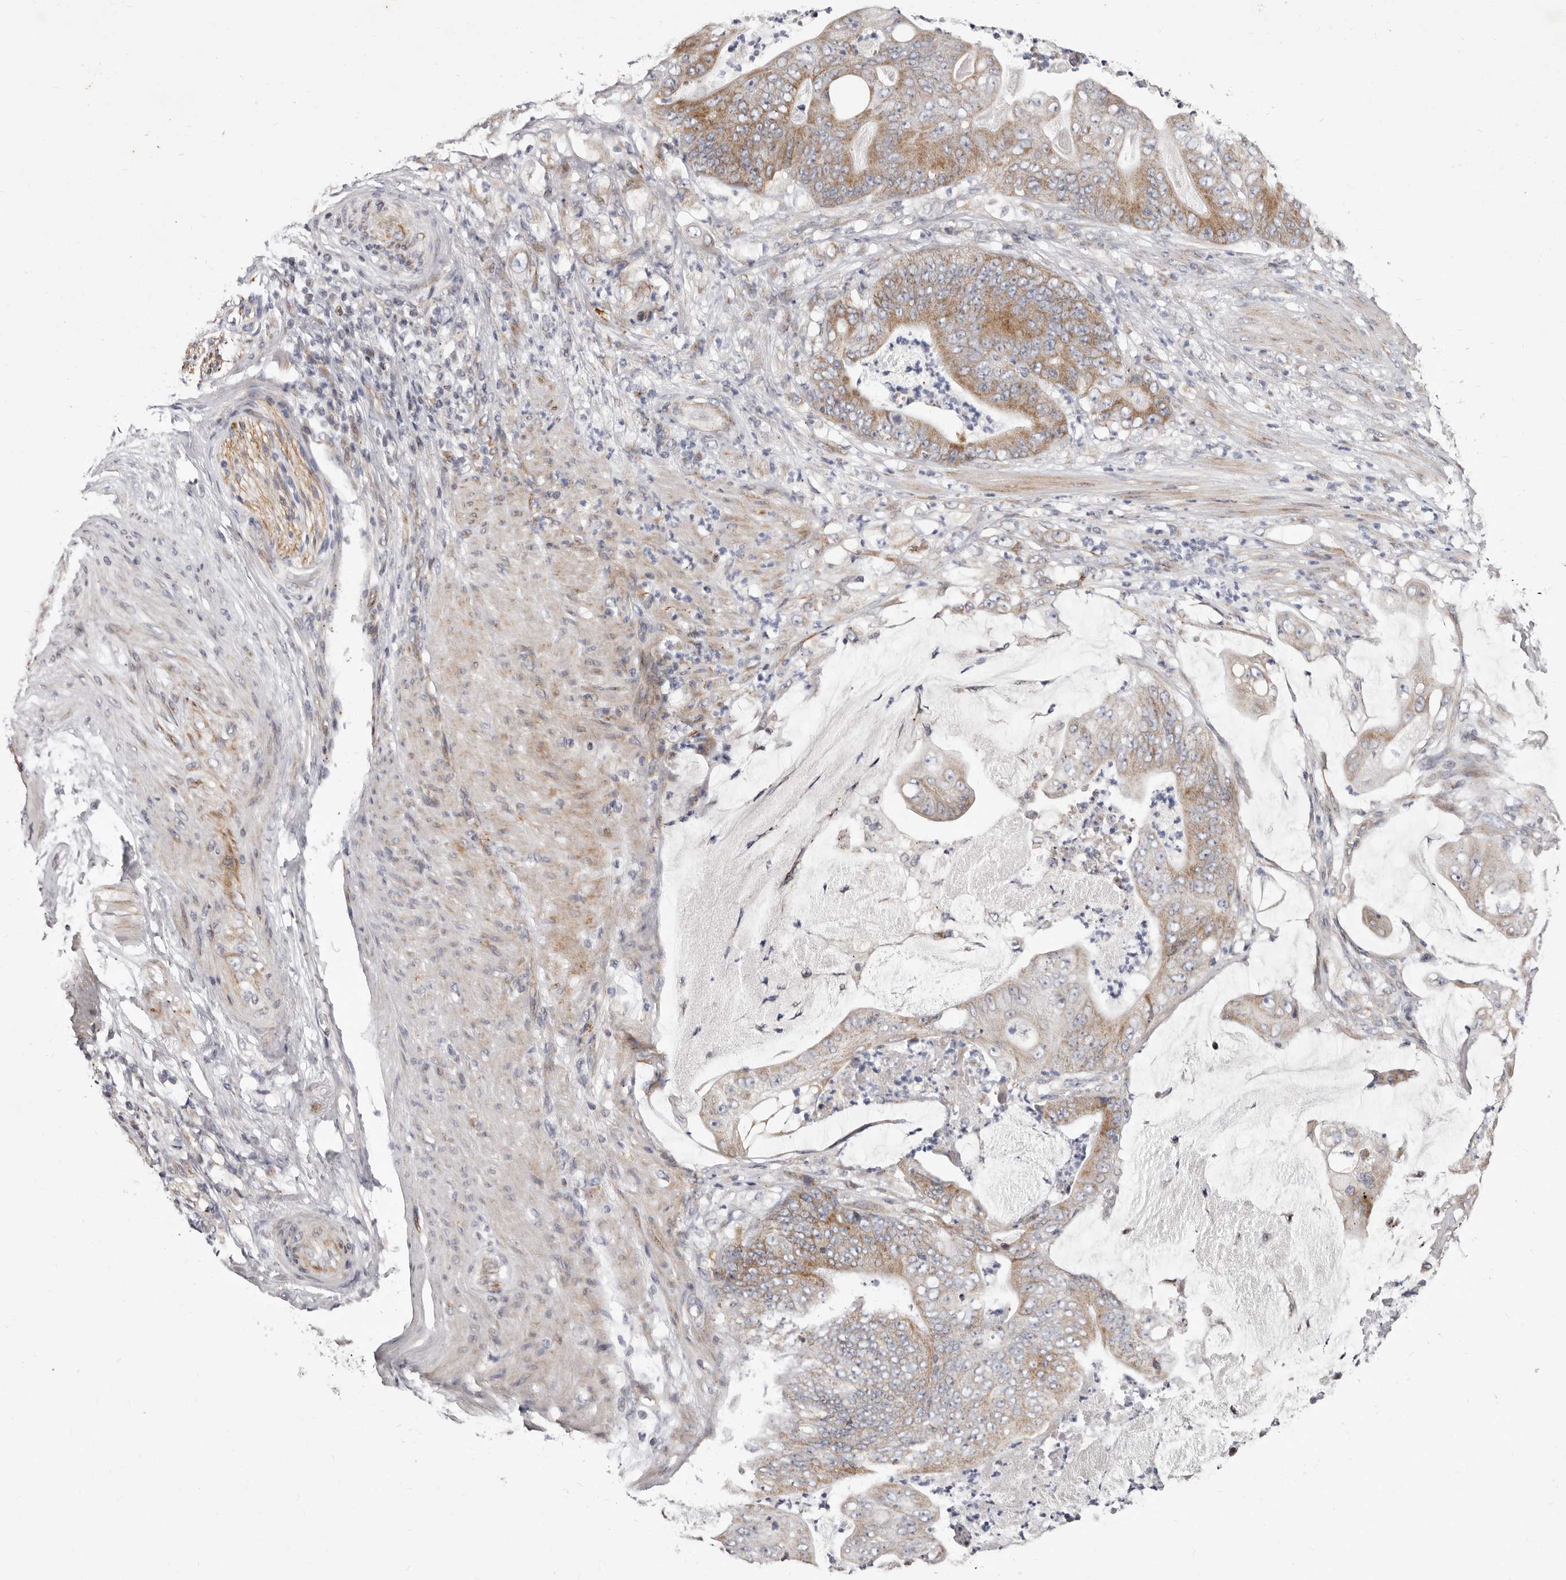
{"staining": {"intensity": "moderate", "quantity": ">75%", "location": "cytoplasmic/membranous"}, "tissue": "stomach cancer", "cell_type": "Tumor cells", "image_type": "cancer", "snomed": [{"axis": "morphology", "description": "Adenocarcinoma, NOS"}, {"axis": "topography", "description": "Stomach"}], "caption": "Tumor cells show medium levels of moderate cytoplasmic/membranous positivity in about >75% of cells in human stomach adenocarcinoma.", "gene": "TIMM17B", "patient": {"sex": "female", "age": 73}}